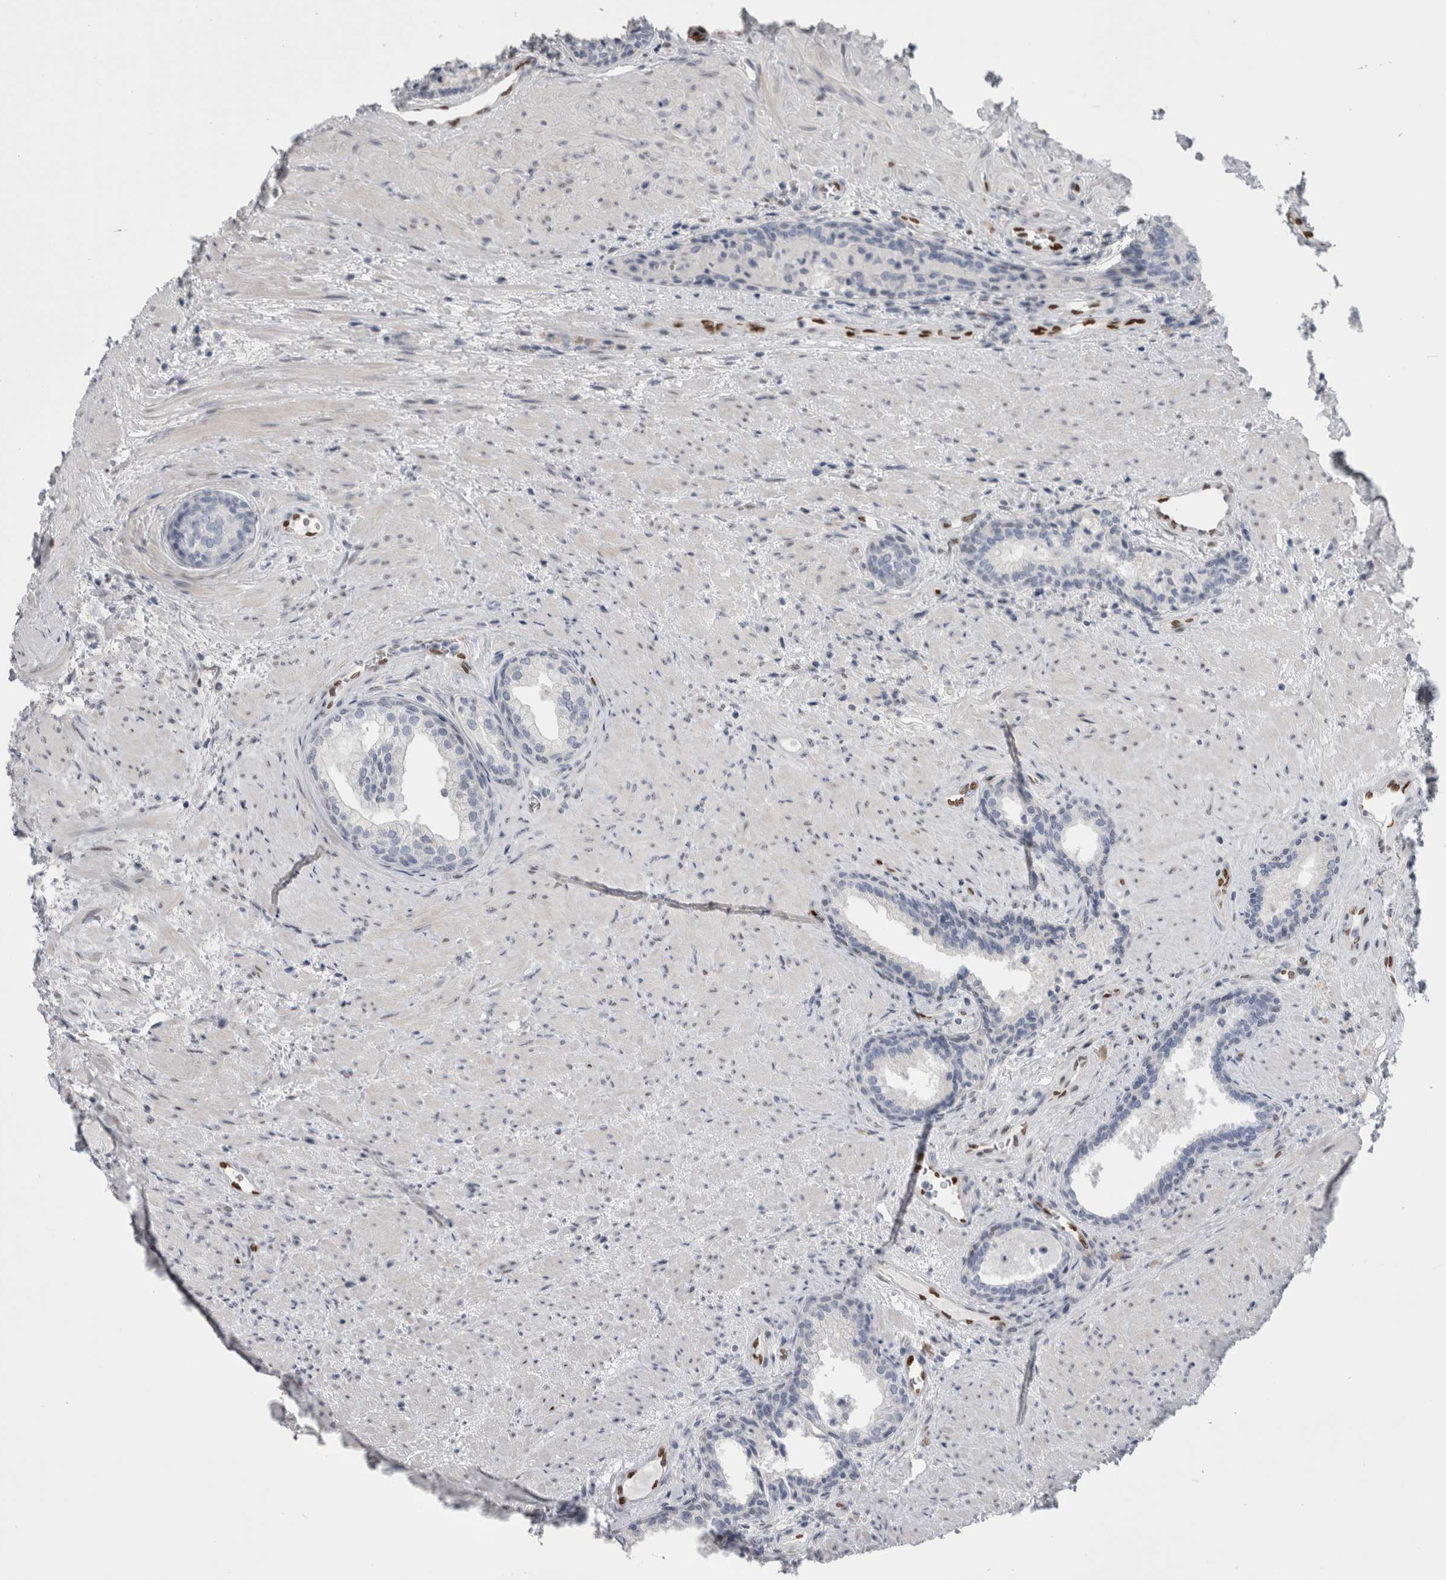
{"staining": {"intensity": "negative", "quantity": "none", "location": "none"}, "tissue": "prostate", "cell_type": "Glandular cells", "image_type": "normal", "snomed": [{"axis": "morphology", "description": "Normal tissue, NOS"}, {"axis": "topography", "description": "Prostate"}], "caption": "This is an IHC histopathology image of normal human prostate. There is no staining in glandular cells.", "gene": "IL33", "patient": {"sex": "male", "age": 76}}